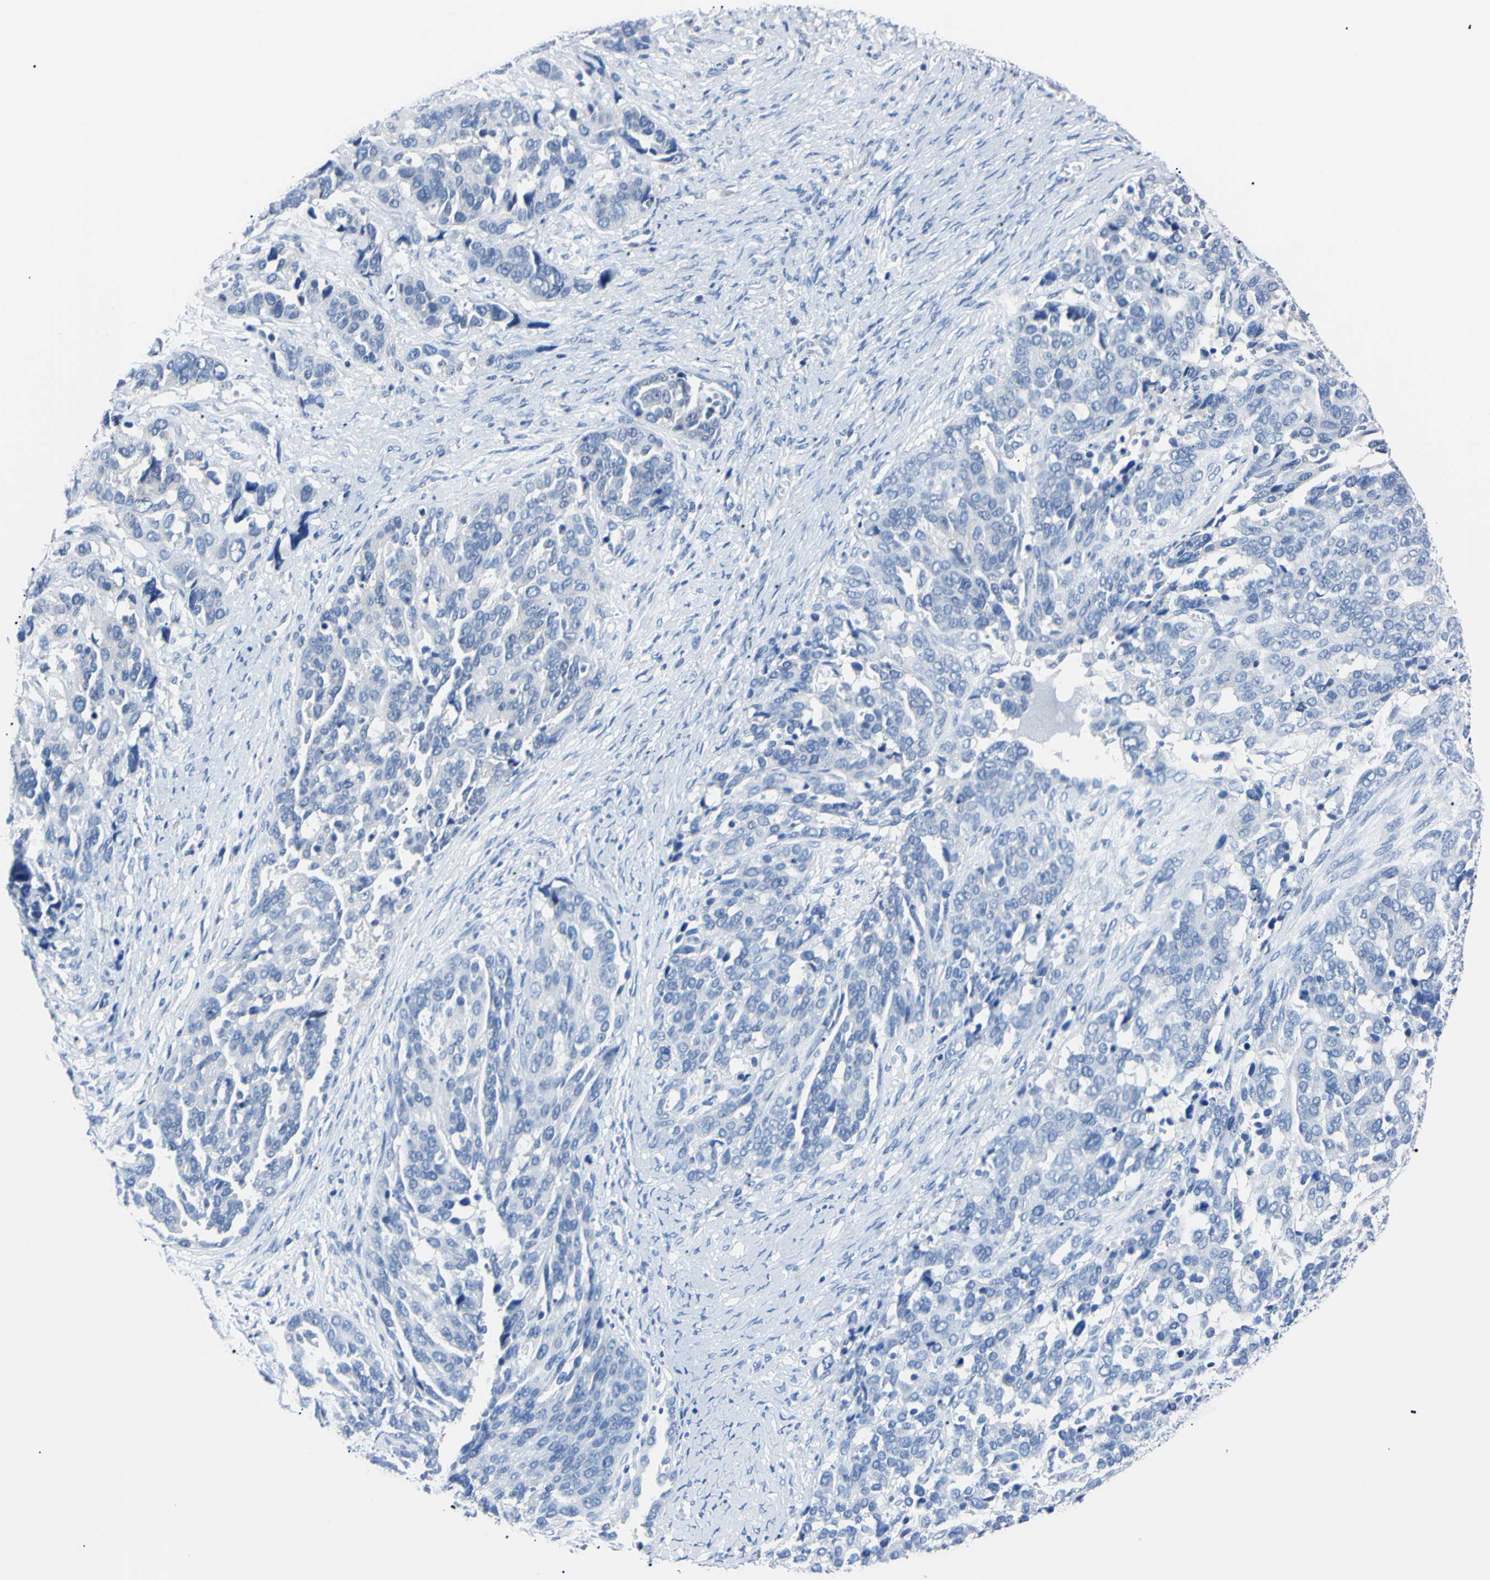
{"staining": {"intensity": "negative", "quantity": "none", "location": "none"}, "tissue": "ovarian cancer", "cell_type": "Tumor cells", "image_type": "cancer", "snomed": [{"axis": "morphology", "description": "Cystadenocarcinoma, serous, NOS"}, {"axis": "topography", "description": "Ovary"}], "caption": "This micrograph is of serous cystadenocarcinoma (ovarian) stained with immunohistochemistry to label a protein in brown with the nuclei are counter-stained blue. There is no positivity in tumor cells.", "gene": "RARS1", "patient": {"sex": "female", "age": 44}}